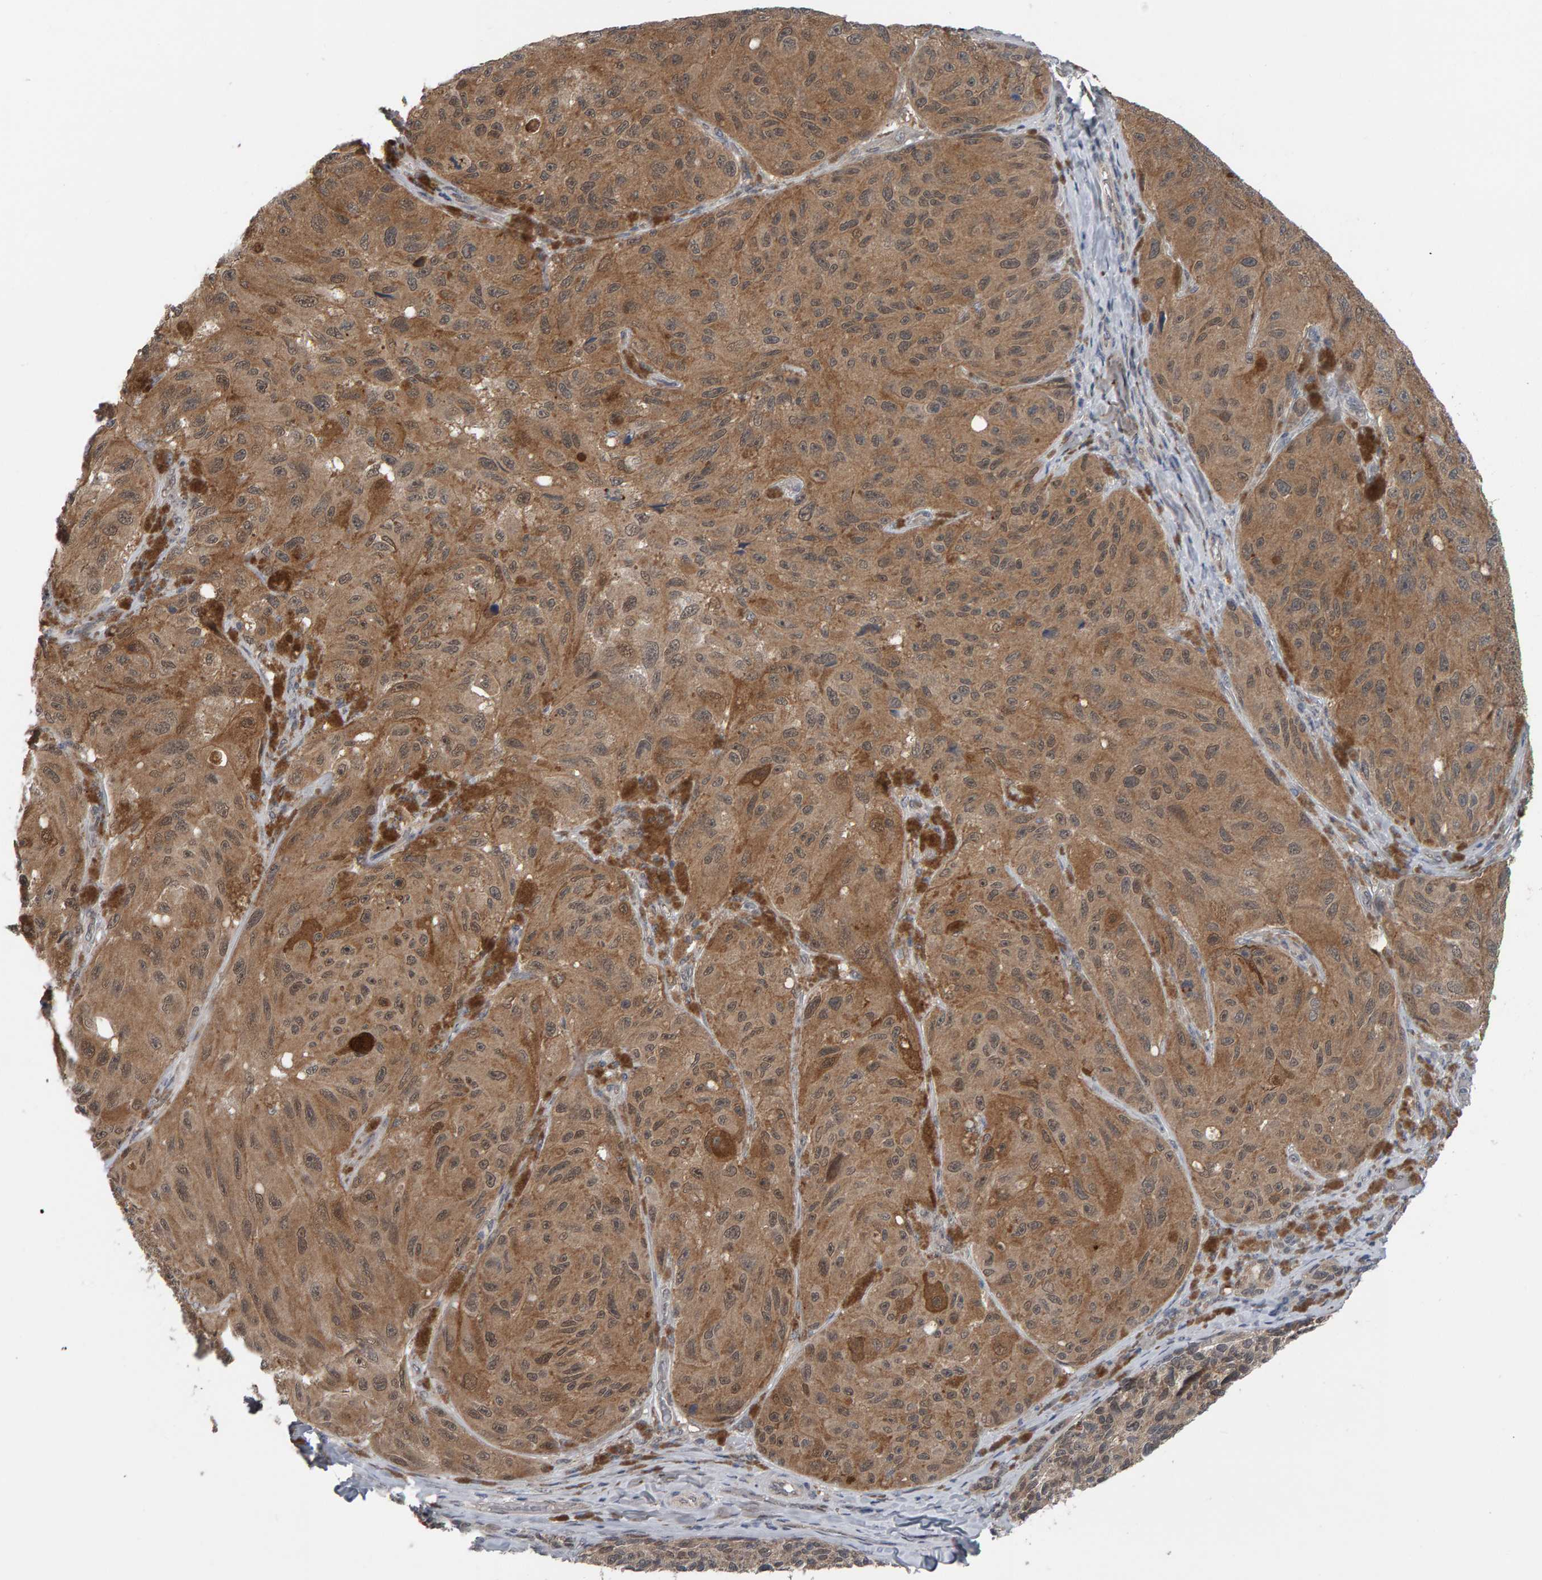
{"staining": {"intensity": "moderate", "quantity": ">75%", "location": "cytoplasmic/membranous"}, "tissue": "melanoma", "cell_type": "Tumor cells", "image_type": "cancer", "snomed": [{"axis": "morphology", "description": "Malignant melanoma, NOS"}, {"axis": "topography", "description": "Skin"}], "caption": "Melanoma stained for a protein (brown) reveals moderate cytoplasmic/membranous positive positivity in approximately >75% of tumor cells.", "gene": "COASY", "patient": {"sex": "female", "age": 73}}